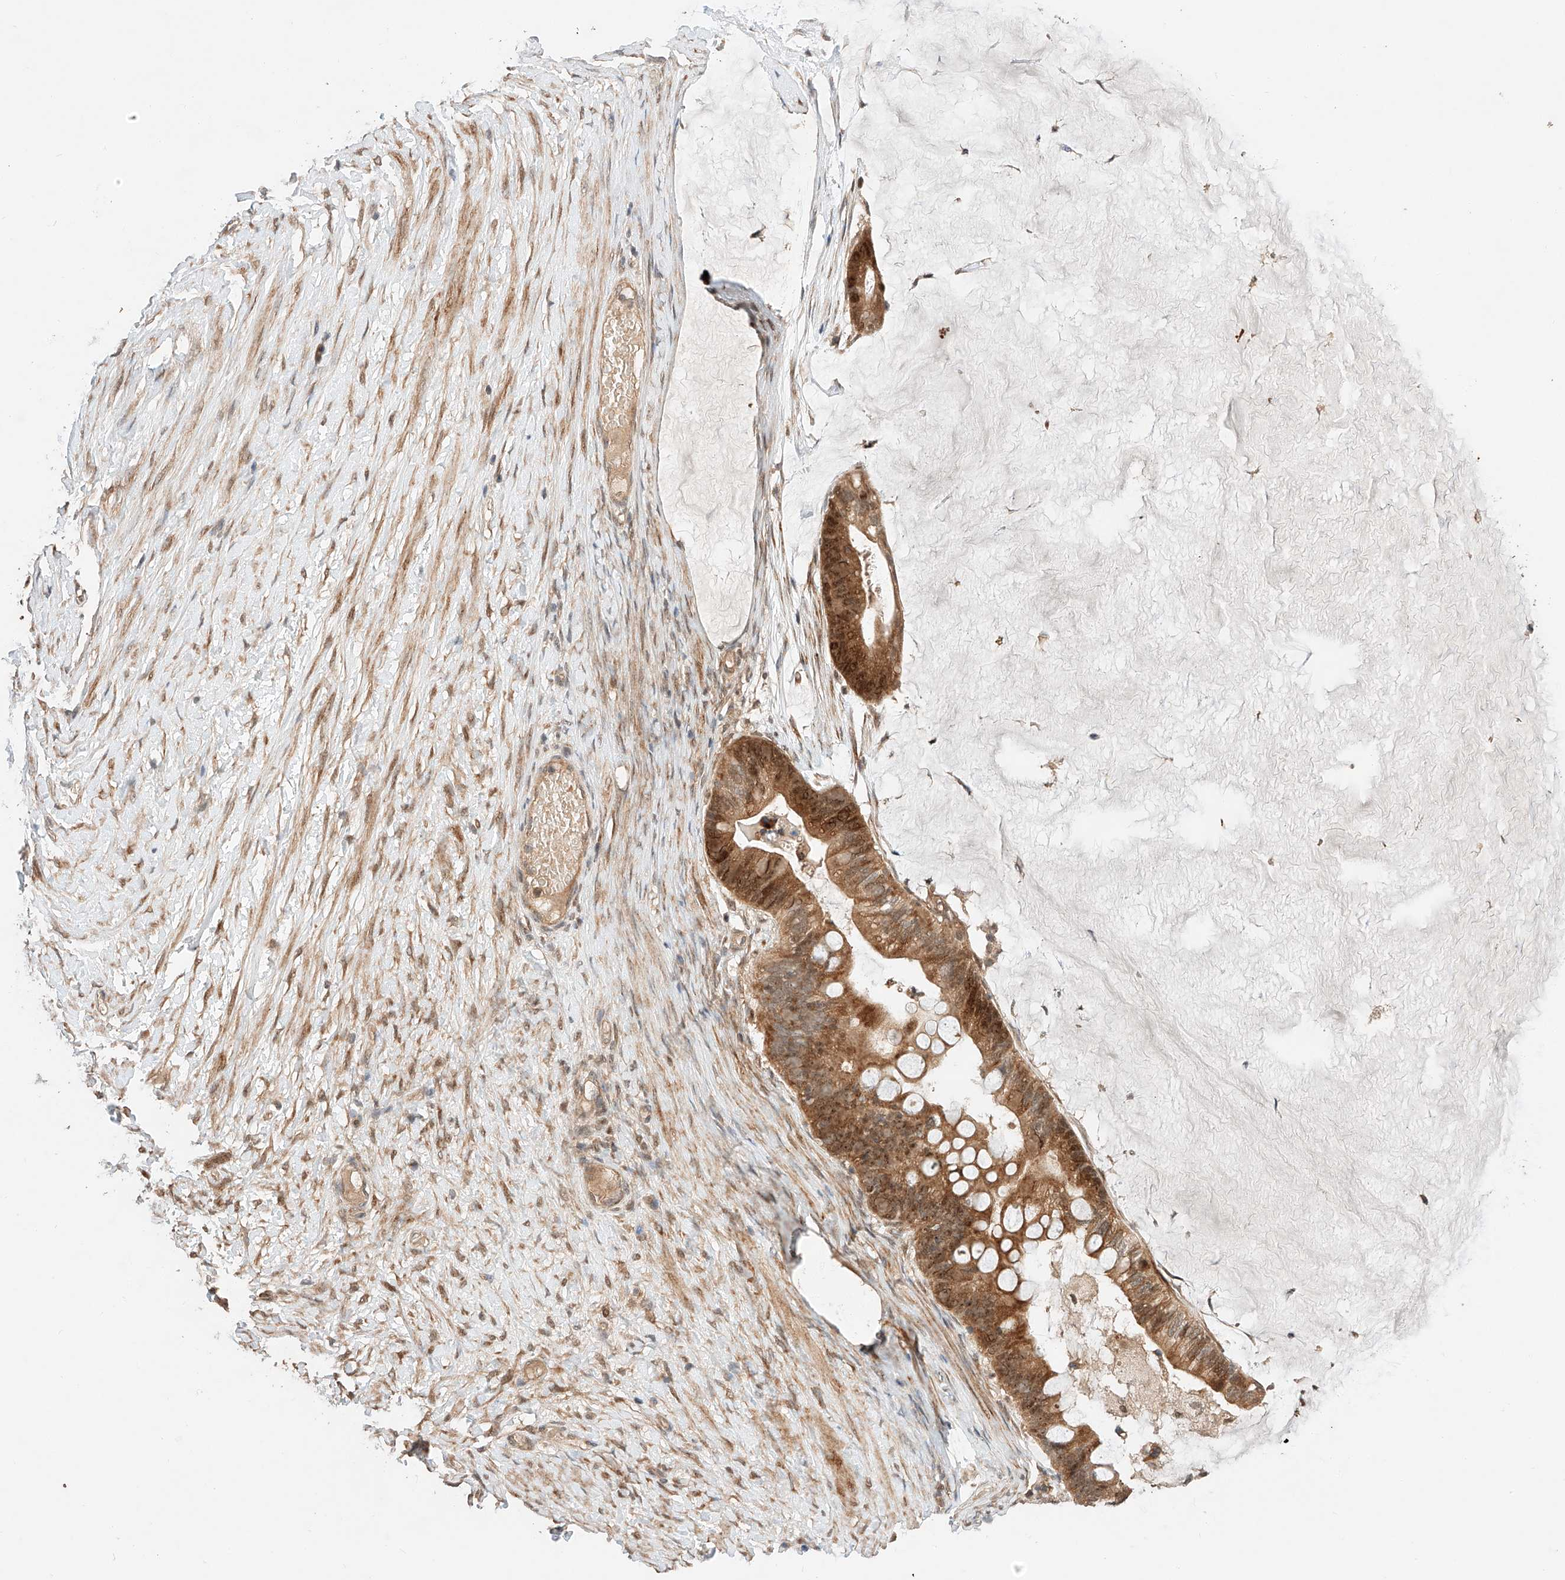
{"staining": {"intensity": "moderate", "quantity": ">75%", "location": "cytoplasmic/membranous,nuclear"}, "tissue": "ovarian cancer", "cell_type": "Tumor cells", "image_type": "cancer", "snomed": [{"axis": "morphology", "description": "Cystadenocarcinoma, mucinous, NOS"}, {"axis": "topography", "description": "Ovary"}], "caption": "A histopathology image showing moderate cytoplasmic/membranous and nuclear positivity in about >75% of tumor cells in ovarian mucinous cystadenocarcinoma, as visualized by brown immunohistochemical staining.", "gene": "RAB23", "patient": {"sex": "female", "age": 61}}